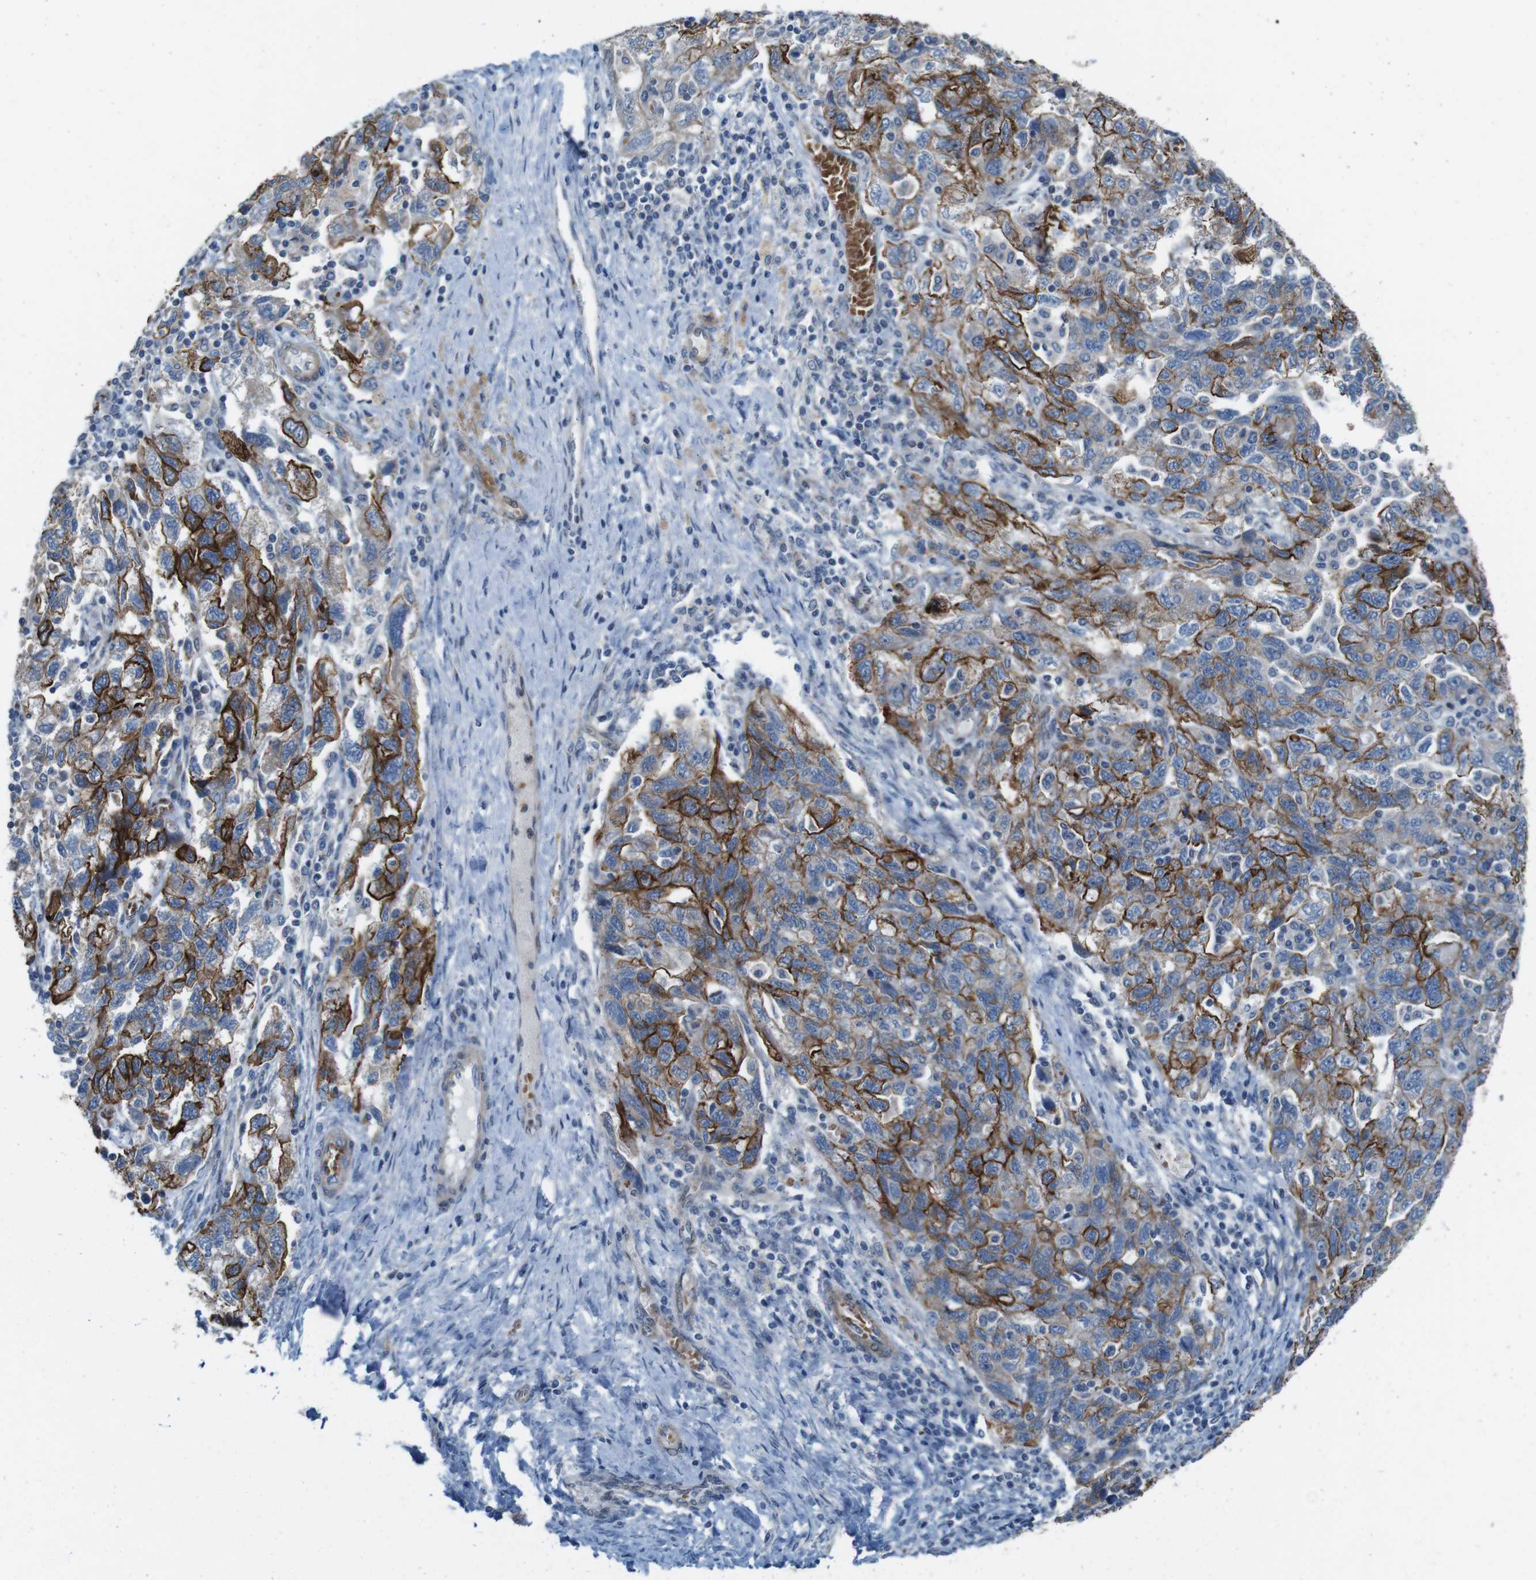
{"staining": {"intensity": "strong", "quantity": "<25%", "location": "cytoplasmic/membranous"}, "tissue": "ovarian cancer", "cell_type": "Tumor cells", "image_type": "cancer", "snomed": [{"axis": "morphology", "description": "Carcinoma, NOS"}, {"axis": "morphology", "description": "Cystadenocarcinoma, serous, NOS"}, {"axis": "topography", "description": "Ovary"}], "caption": "Ovarian cancer (carcinoma) tissue demonstrates strong cytoplasmic/membranous staining in approximately <25% of tumor cells, visualized by immunohistochemistry.", "gene": "SKI", "patient": {"sex": "female", "age": 69}}